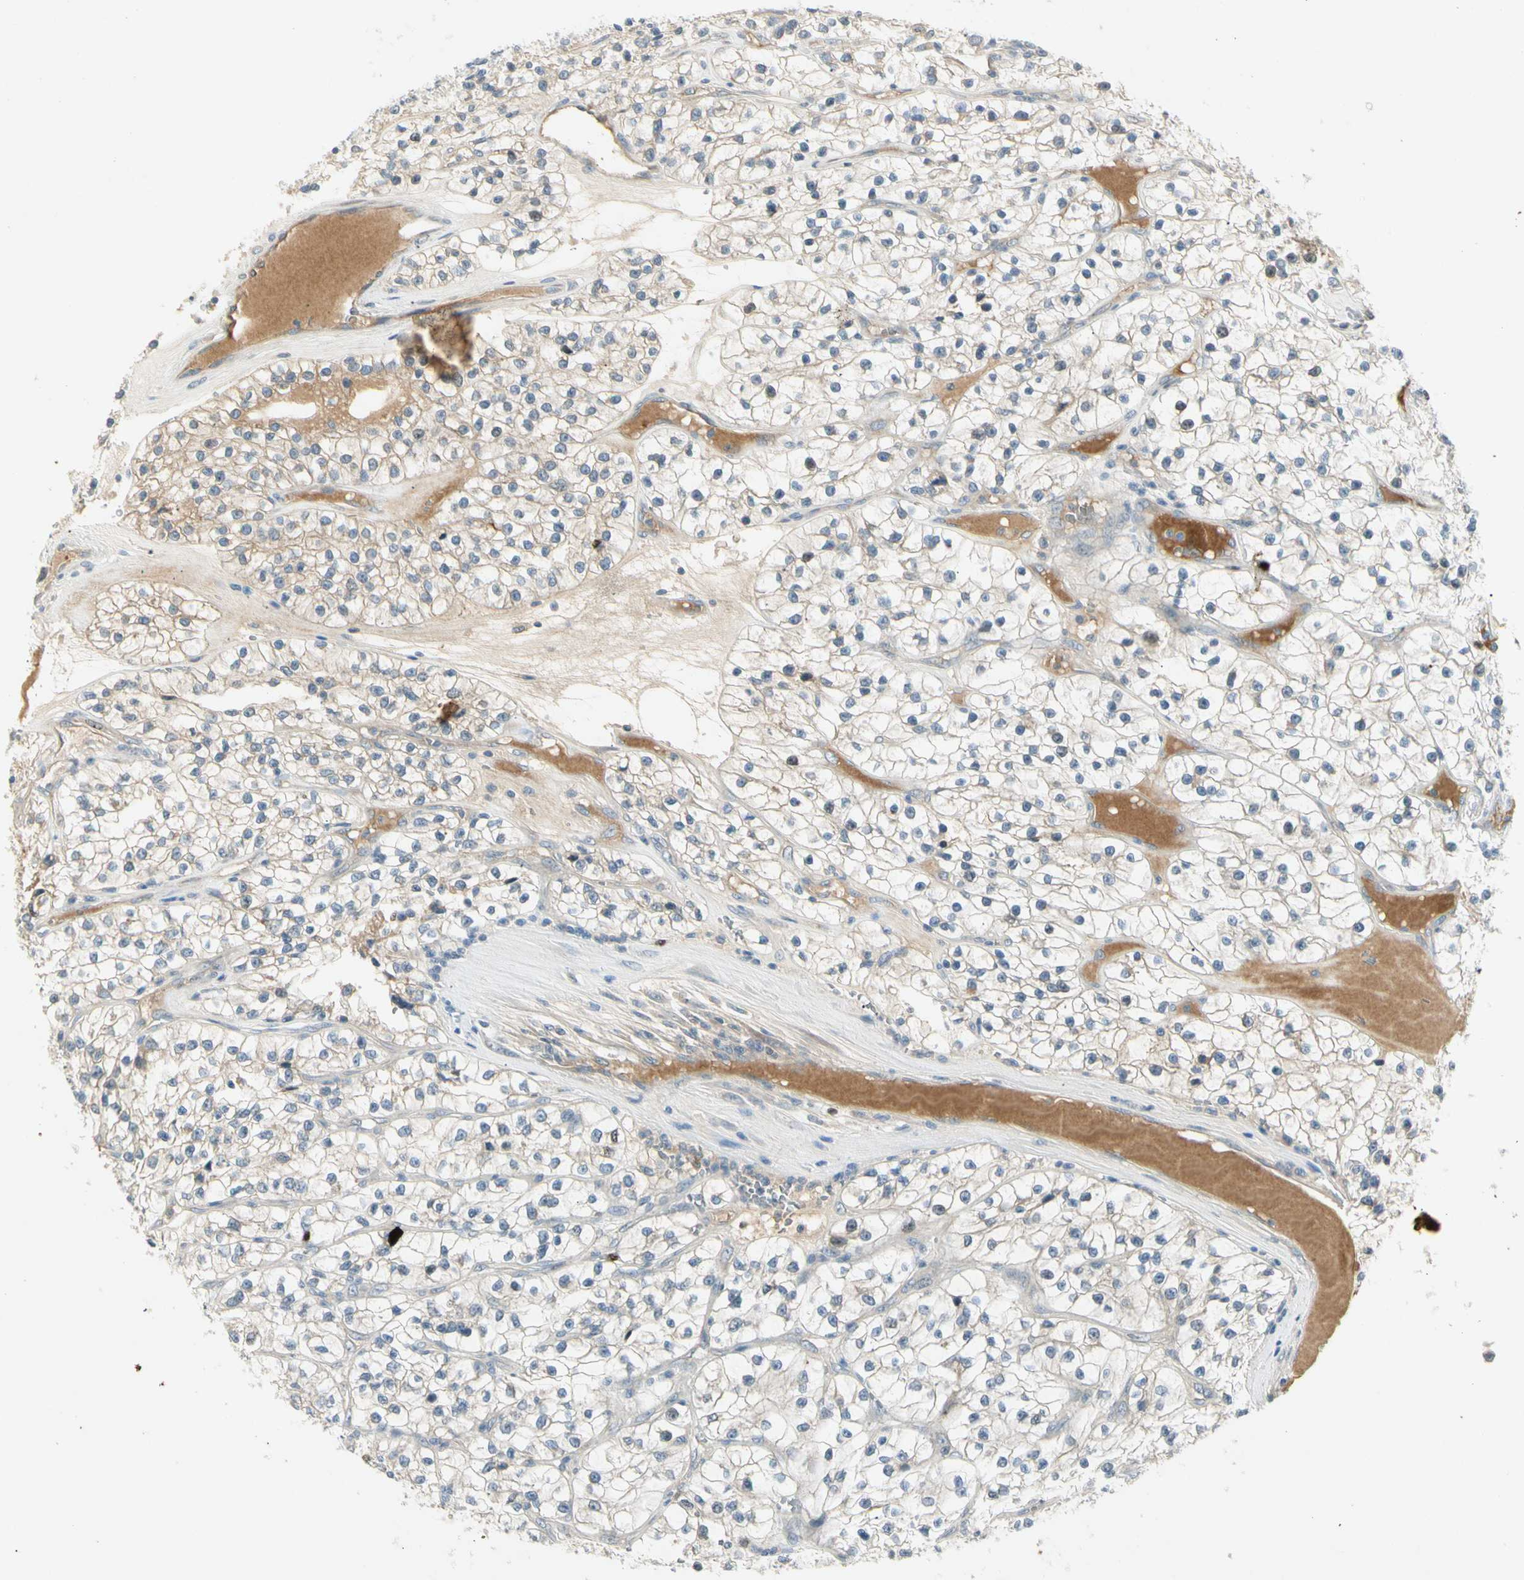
{"staining": {"intensity": "negative", "quantity": "none", "location": "none"}, "tissue": "renal cancer", "cell_type": "Tumor cells", "image_type": "cancer", "snomed": [{"axis": "morphology", "description": "Adenocarcinoma, NOS"}, {"axis": "topography", "description": "Kidney"}], "caption": "This is an immunohistochemistry photomicrograph of renal cancer. There is no expression in tumor cells.", "gene": "PITX1", "patient": {"sex": "female", "age": 57}}